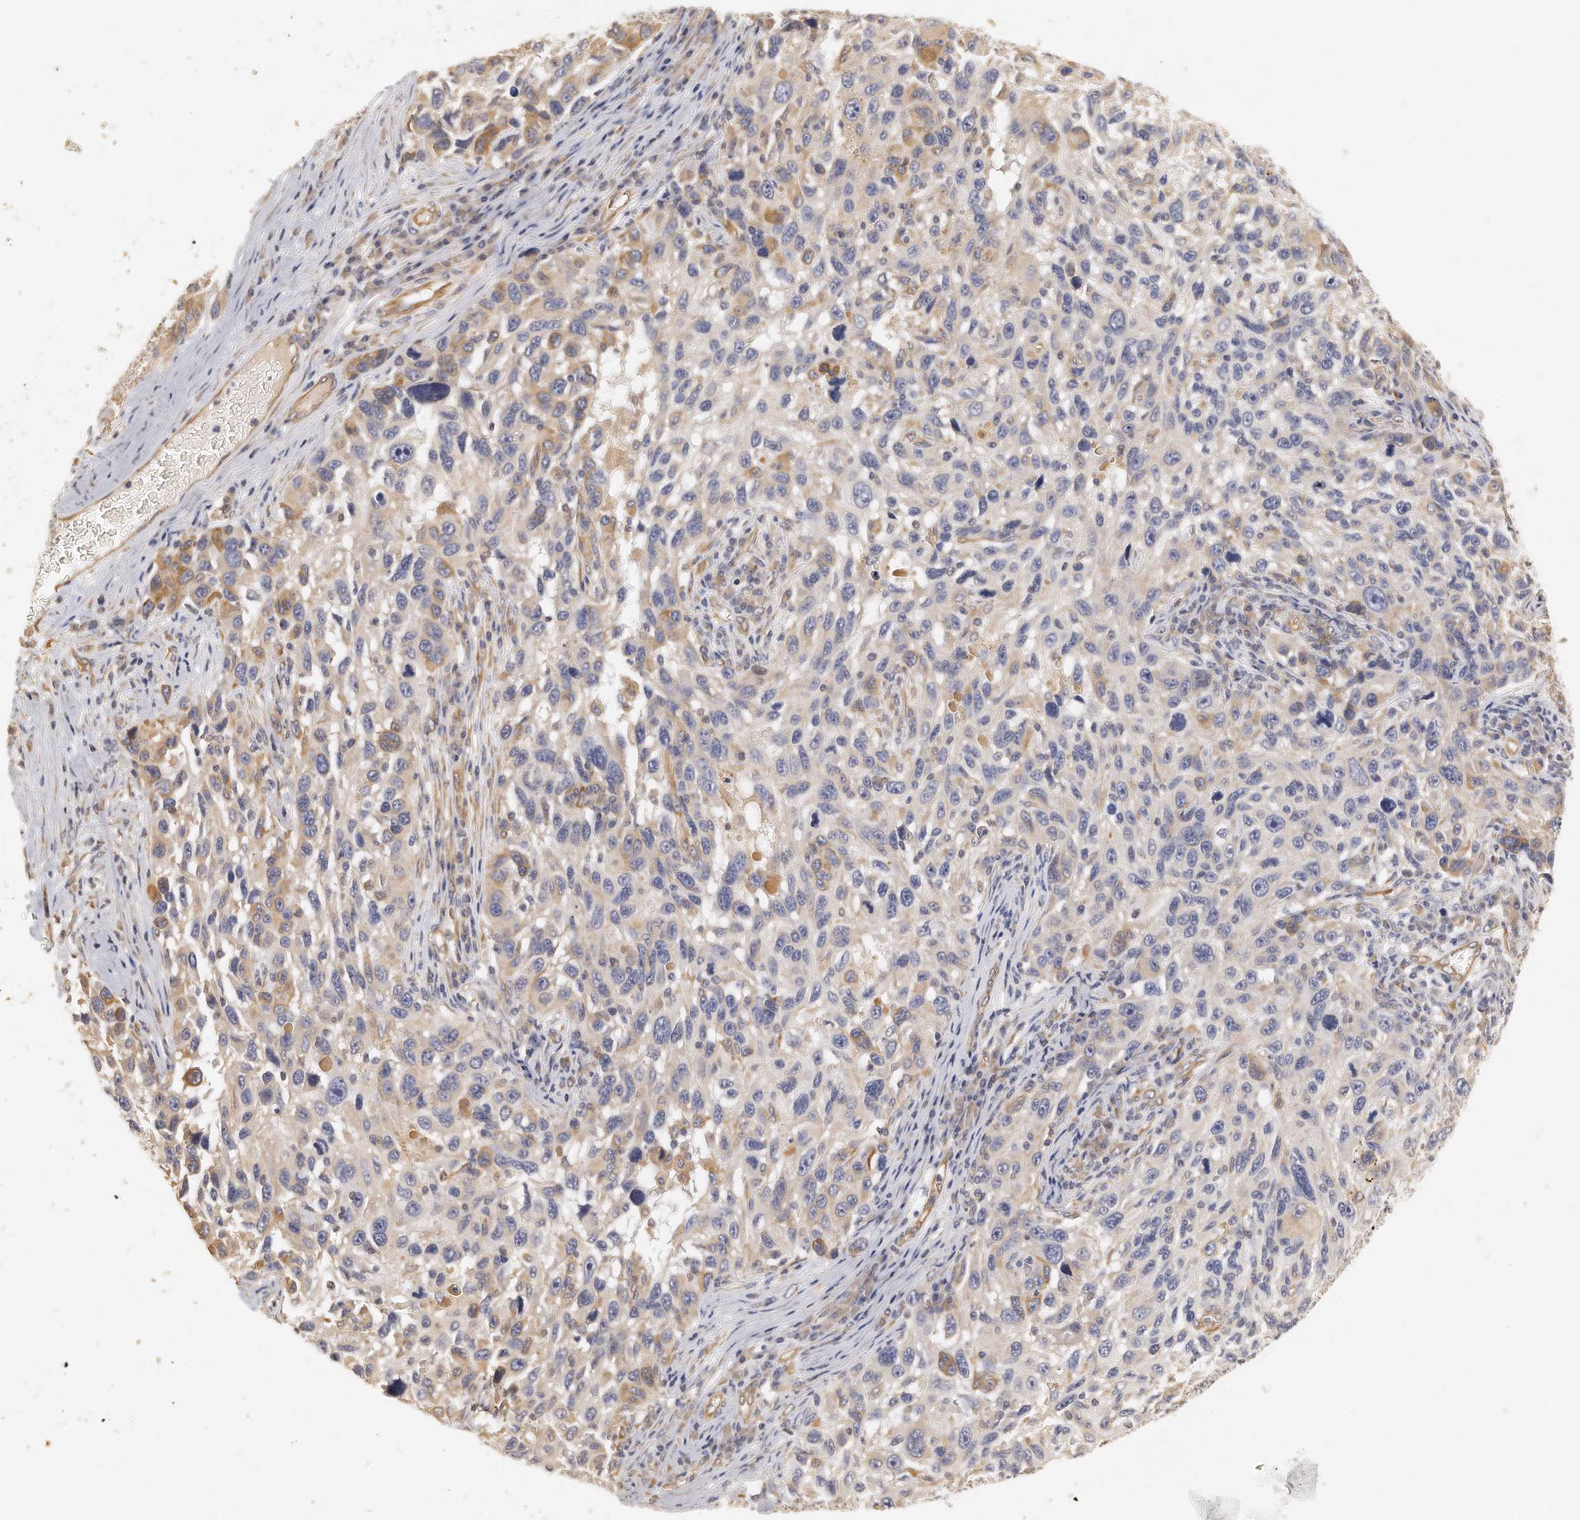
{"staining": {"intensity": "moderate", "quantity": "<25%", "location": "cytoplasmic/membranous"}, "tissue": "melanoma", "cell_type": "Tumor cells", "image_type": "cancer", "snomed": [{"axis": "morphology", "description": "Malignant melanoma, NOS"}, {"axis": "topography", "description": "Skin"}], "caption": "A photomicrograph showing moderate cytoplasmic/membranous expression in about <25% of tumor cells in malignant melanoma, as visualized by brown immunohistochemical staining.", "gene": "CHST7", "patient": {"sex": "male", "age": 53}}